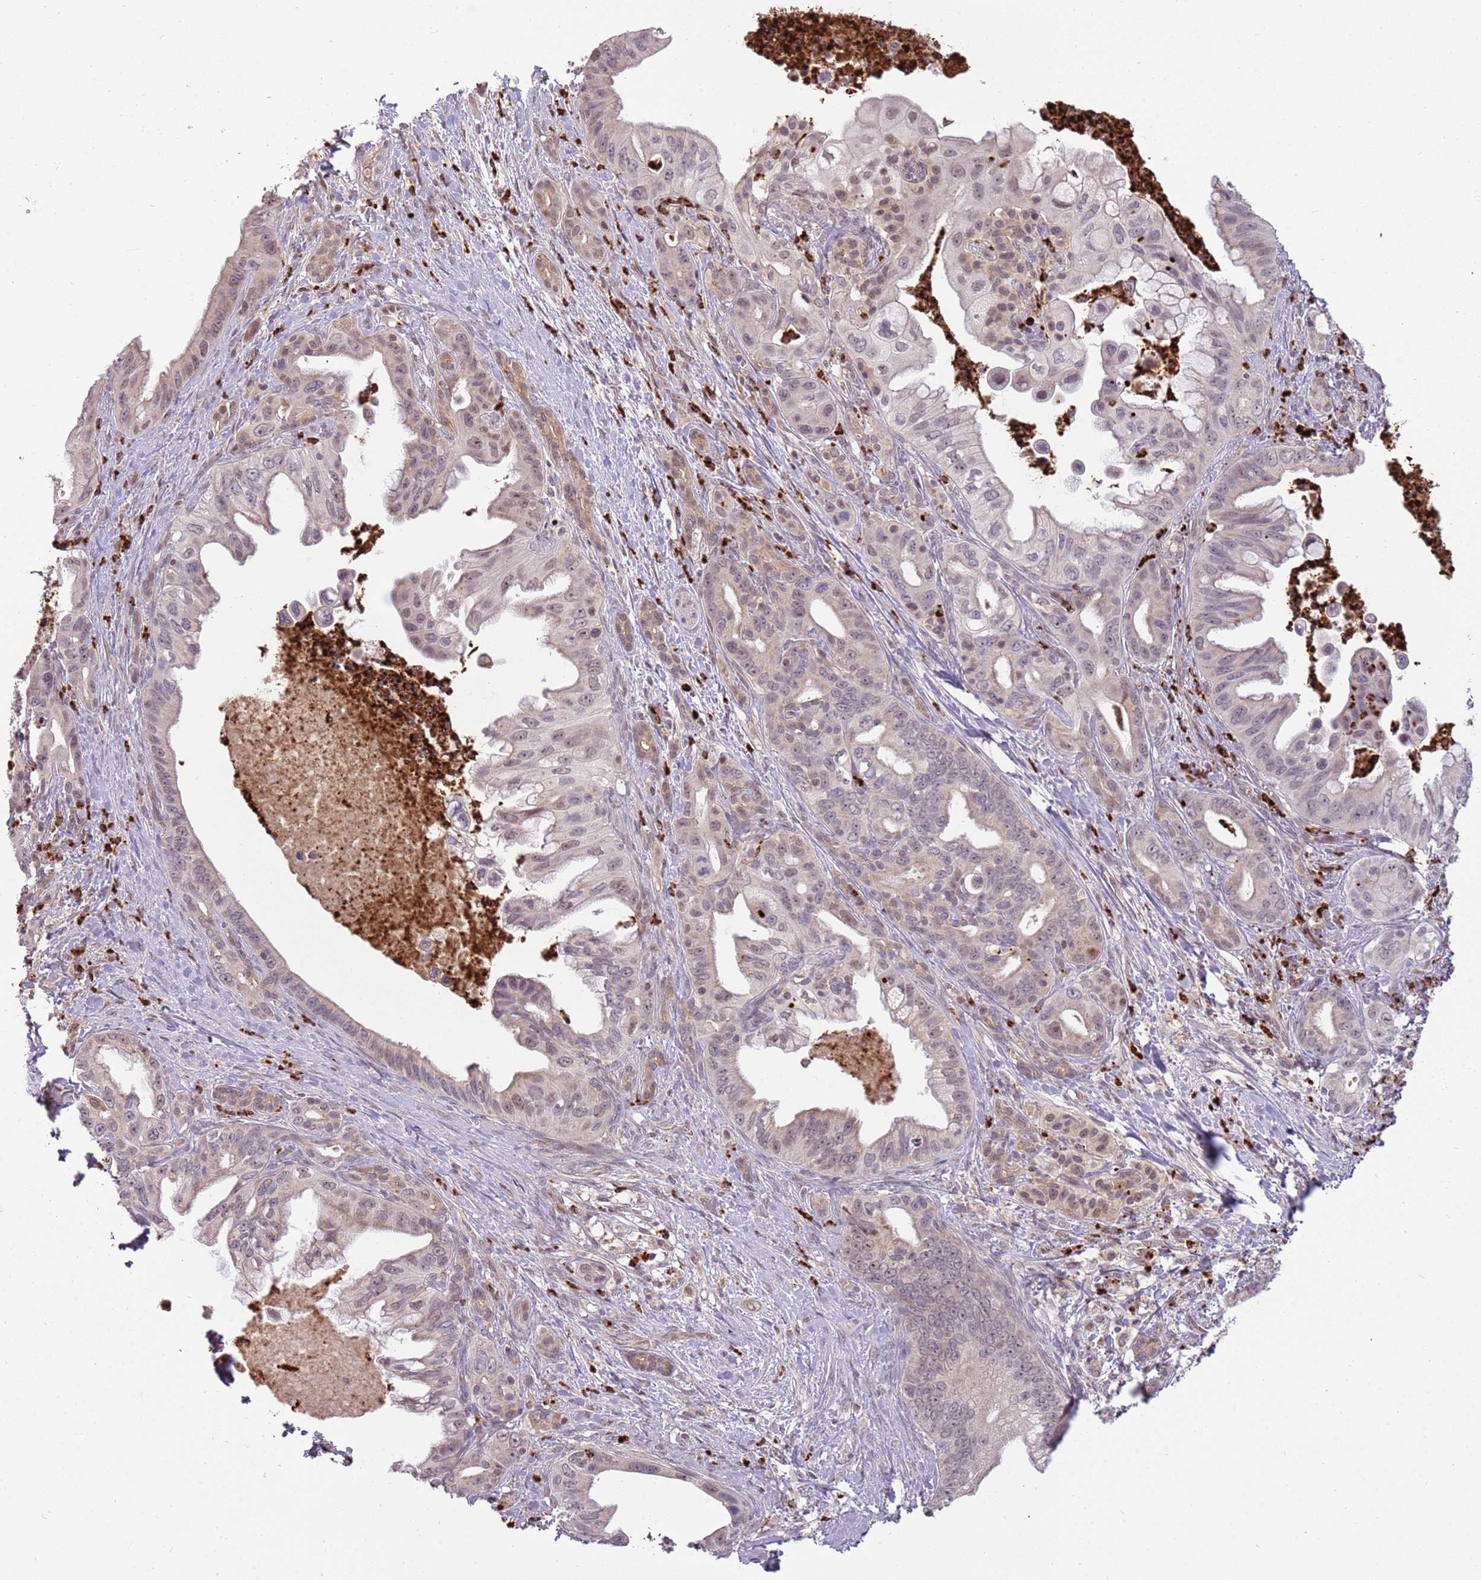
{"staining": {"intensity": "weak", "quantity": "25%-75%", "location": "nuclear"}, "tissue": "pancreatic cancer", "cell_type": "Tumor cells", "image_type": "cancer", "snomed": [{"axis": "morphology", "description": "Adenocarcinoma, NOS"}, {"axis": "topography", "description": "Pancreas"}], "caption": "Protein analysis of pancreatic cancer tissue shows weak nuclear positivity in approximately 25%-75% of tumor cells.", "gene": "NBPF6", "patient": {"sex": "male", "age": 58}}